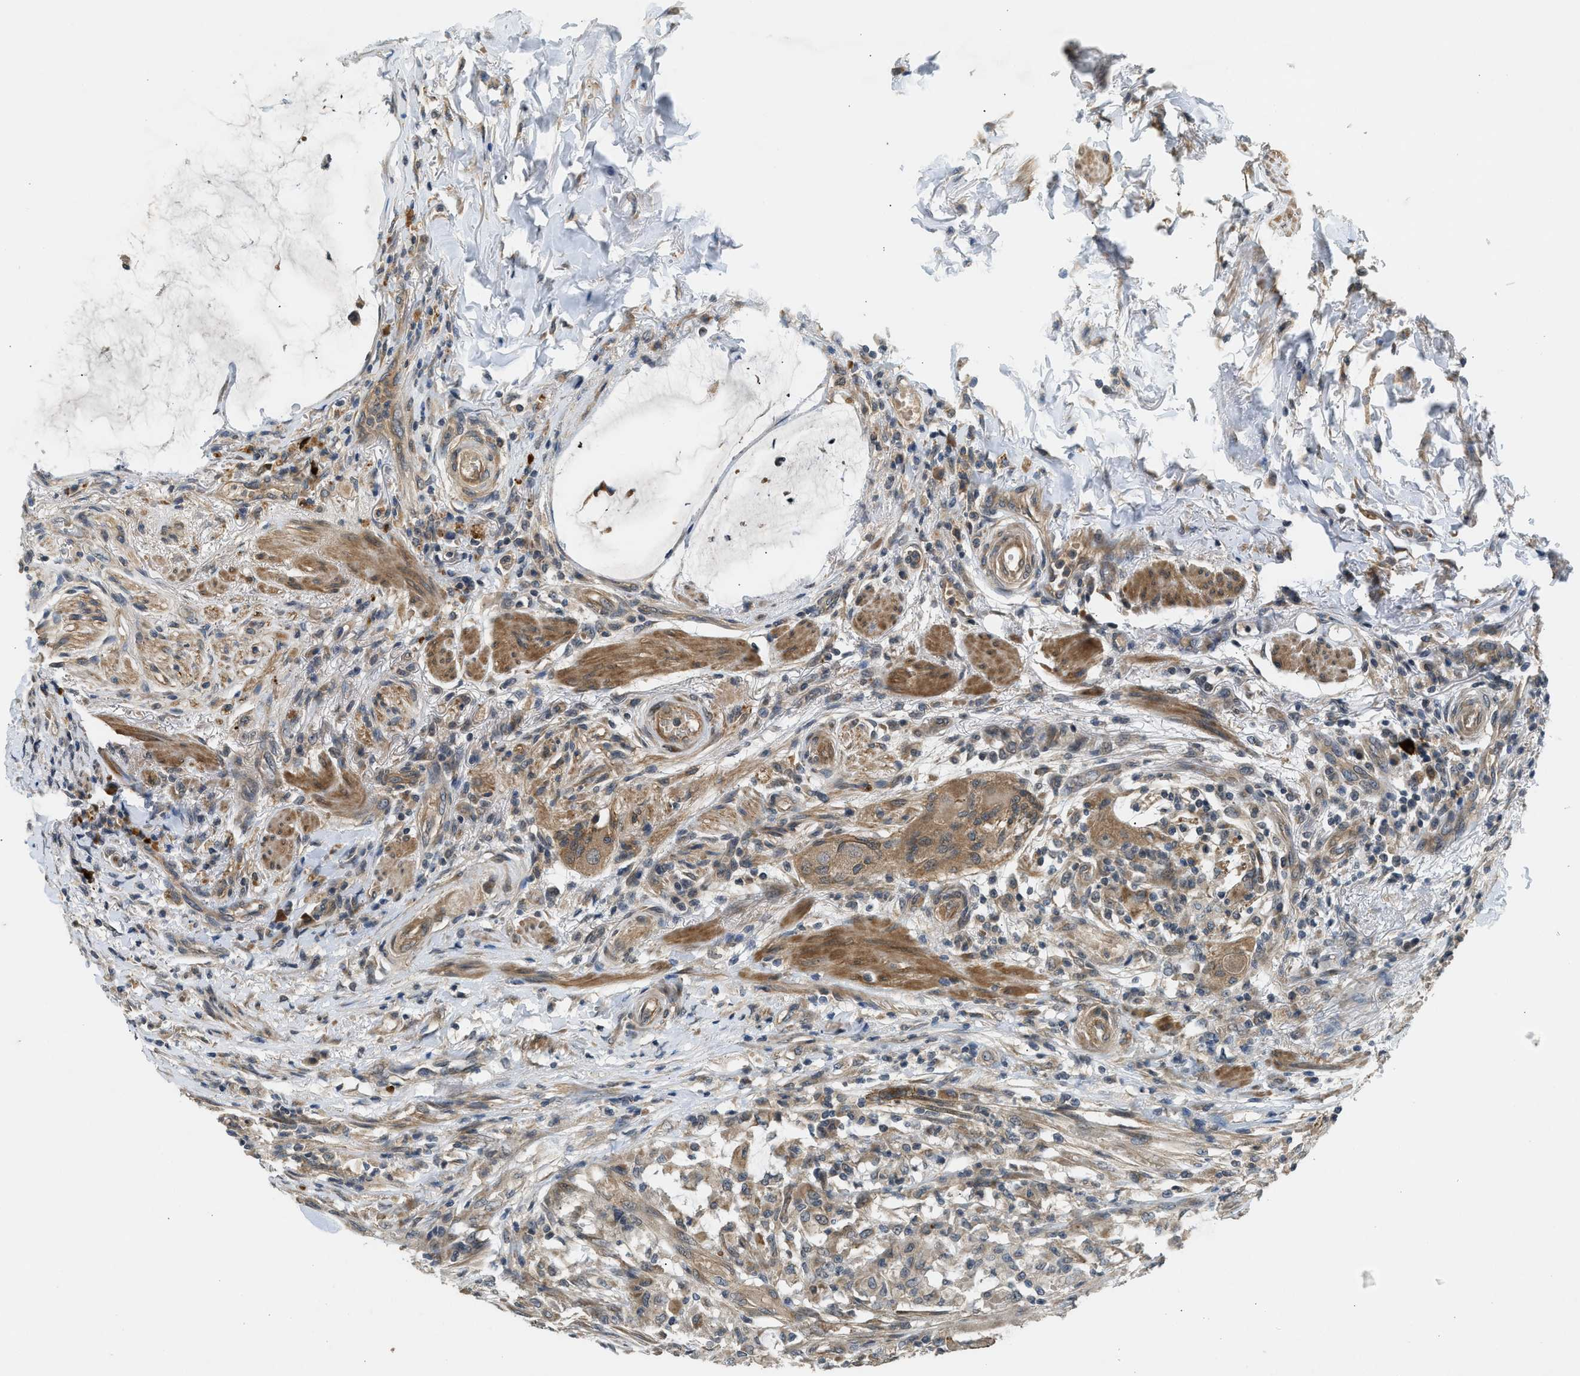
{"staining": {"intensity": "strong", "quantity": ">75%", "location": "cytoplasmic/membranous"}, "tissue": "colorectal cancer", "cell_type": "Tumor cells", "image_type": "cancer", "snomed": [{"axis": "morphology", "description": "Normal tissue, NOS"}, {"axis": "morphology", "description": "Adenocarcinoma, NOS"}, {"axis": "topography", "description": "Rectum"}, {"axis": "topography", "description": "Peripheral nerve tissue"}], "caption": "Immunohistochemical staining of human adenocarcinoma (colorectal) shows strong cytoplasmic/membranous protein positivity in approximately >75% of tumor cells.", "gene": "ADCY8", "patient": {"sex": "male", "age": 92}}